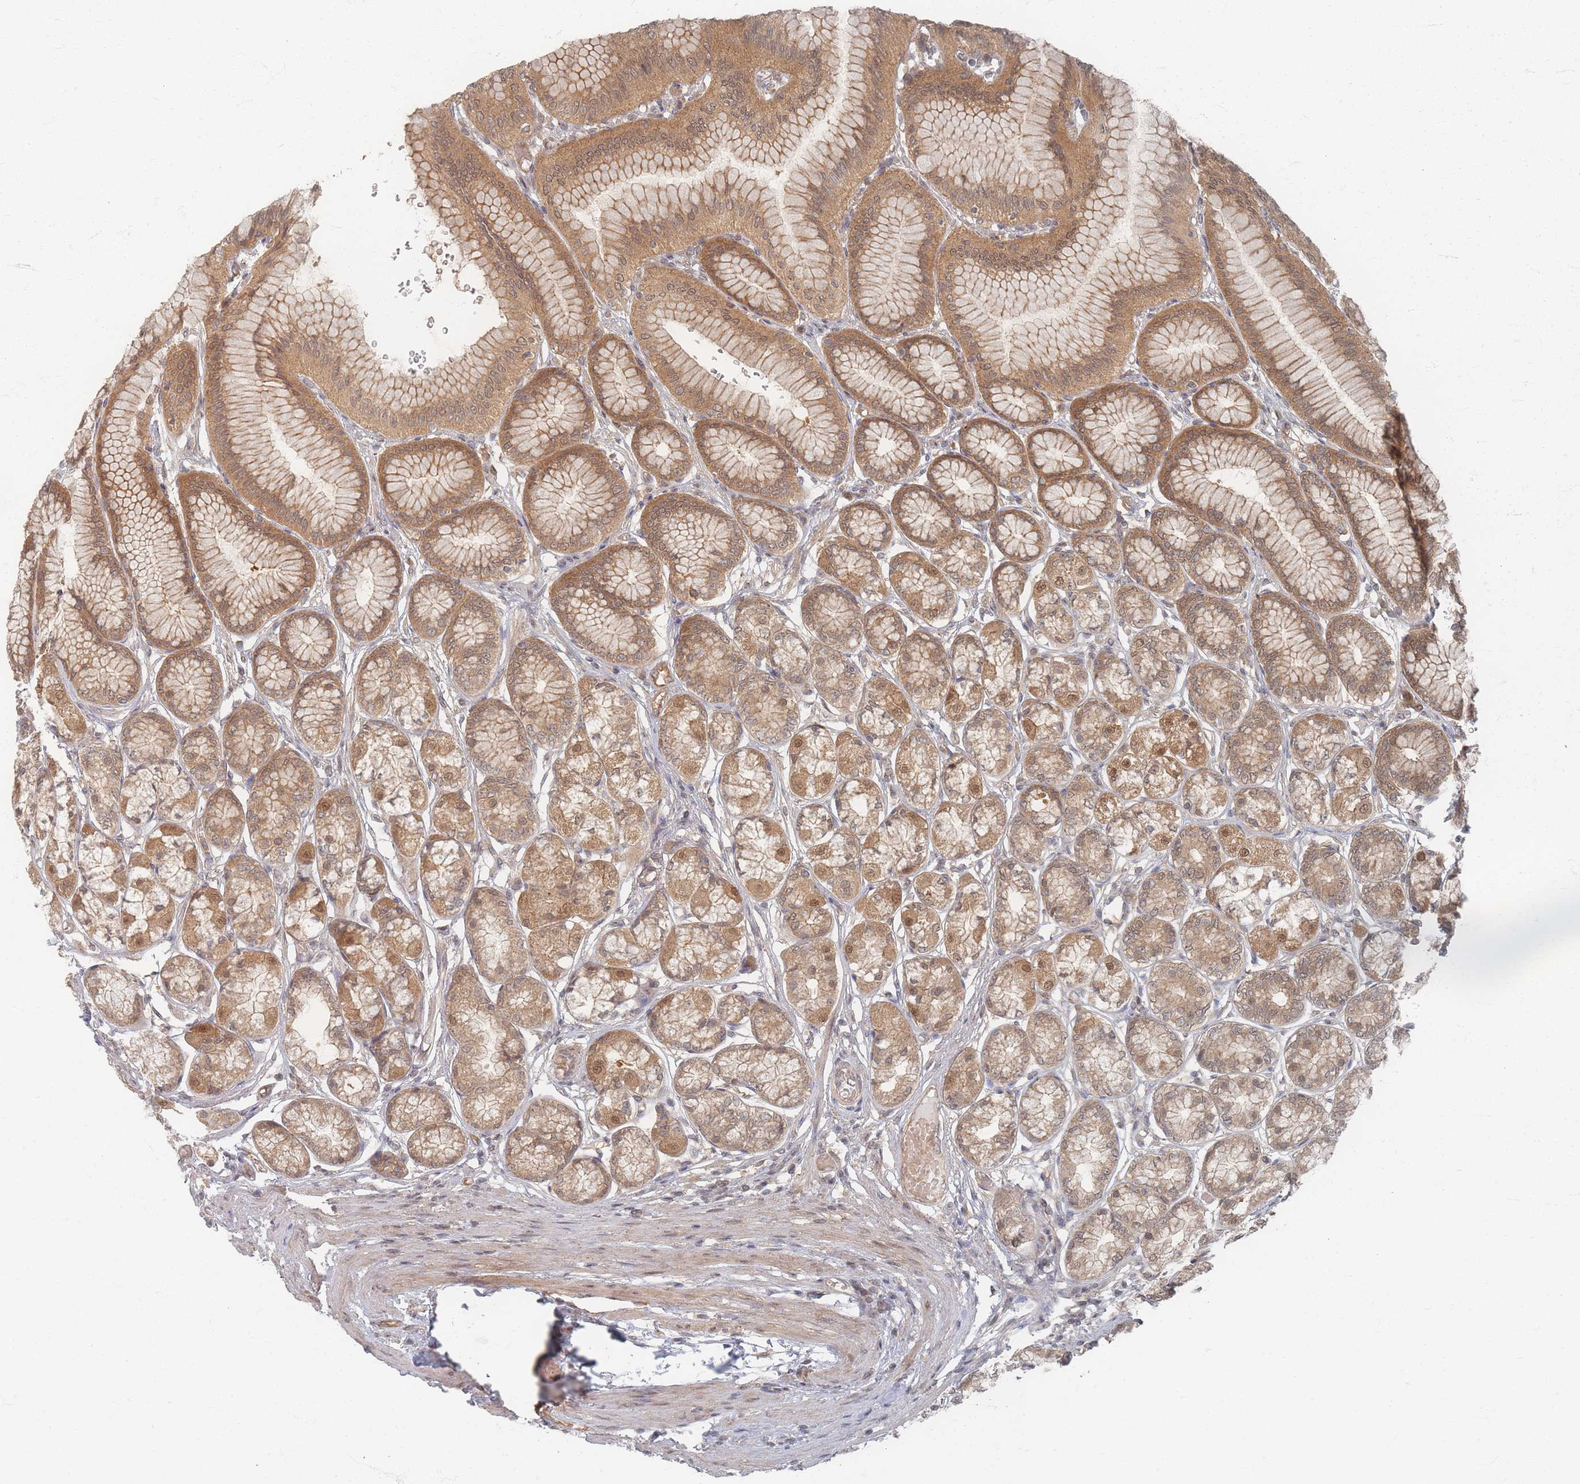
{"staining": {"intensity": "moderate", "quantity": ">75%", "location": "cytoplasmic/membranous,nuclear"}, "tissue": "stomach", "cell_type": "Glandular cells", "image_type": "normal", "snomed": [{"axis": "morphology", "description": "Normal tissue, NOS"}, {"axis": "morphology", "description": "Adenocarcinoma, NOS"}, {"axis": "morphology", "description": "Adenocarcinoma, High grade"}, {"axis": "topography", "description": "Stomach, upper"}, {"axis": "topography", "description": "Stomach"}], "caption": "An IHC photomicrograph of benign tissue is shown. Protein staining in brown highlights moderate cytoplasmic/membranous,nuclear positivity in stomach within glandular cells.", "gene": "PSMD9", "patient": {"sex": "female", "age": 65}}